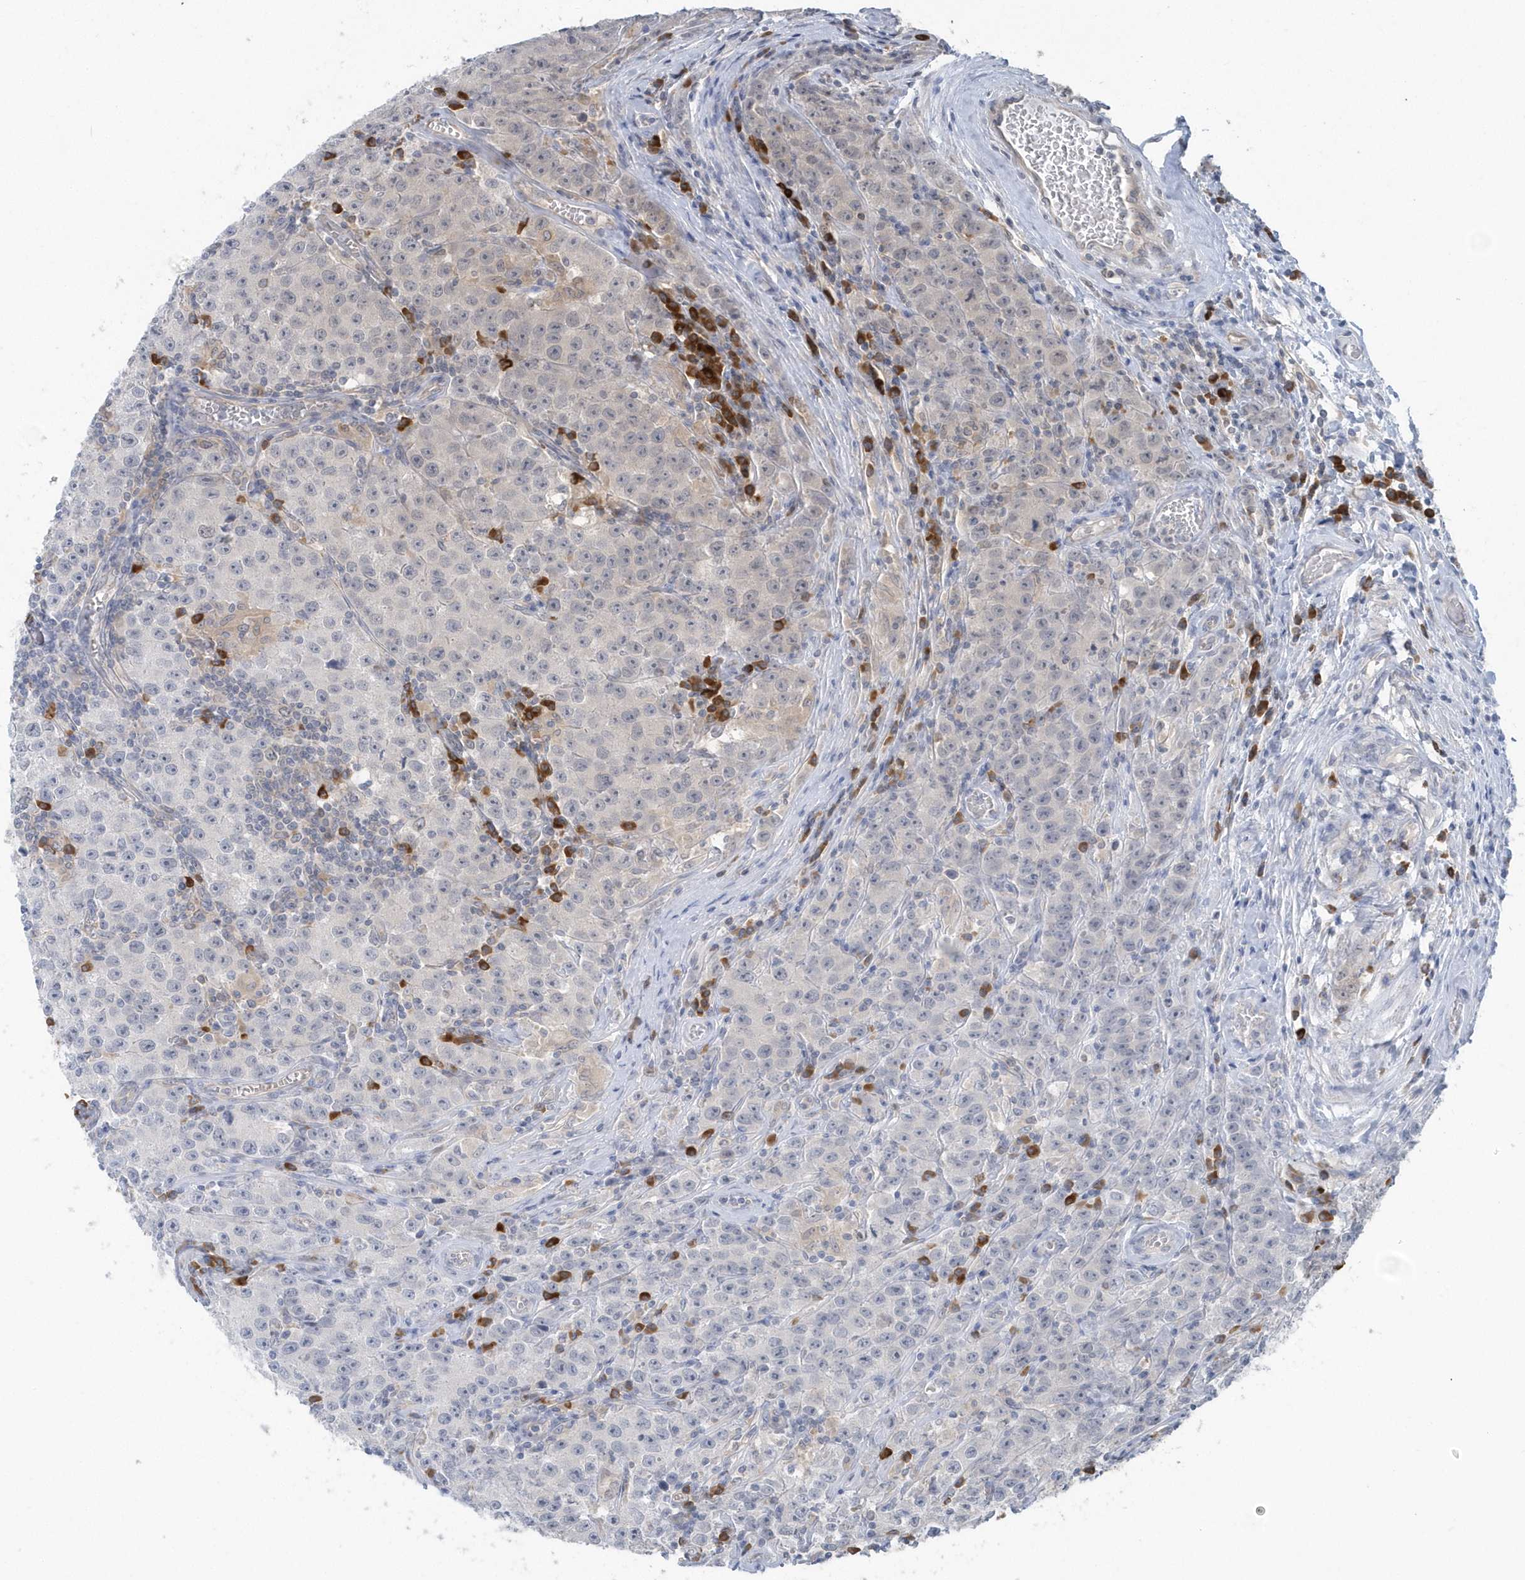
{"staining": {"intensity": "negative", "quantity": "none", "location": "none"}, "tissue": "testis cancer", "cell_type": "Tumor cells", "image_type": "cancer", "snomed": [{"axis": "morphology", "description": "Seminoma, NOS"}, {"axis": "morphology", "description": "Carcinoma, Embryonal, NOS"}, {"axis": "topography", "description": "Testis"}], "caption": "An immunohistochemistry photomicrograph of seminoma (testis) is shown. There is no staining in tumor cells of seminoma (testis).", "gene": "HERPUD1", "patient": {"sex": "male", "age": 43}}